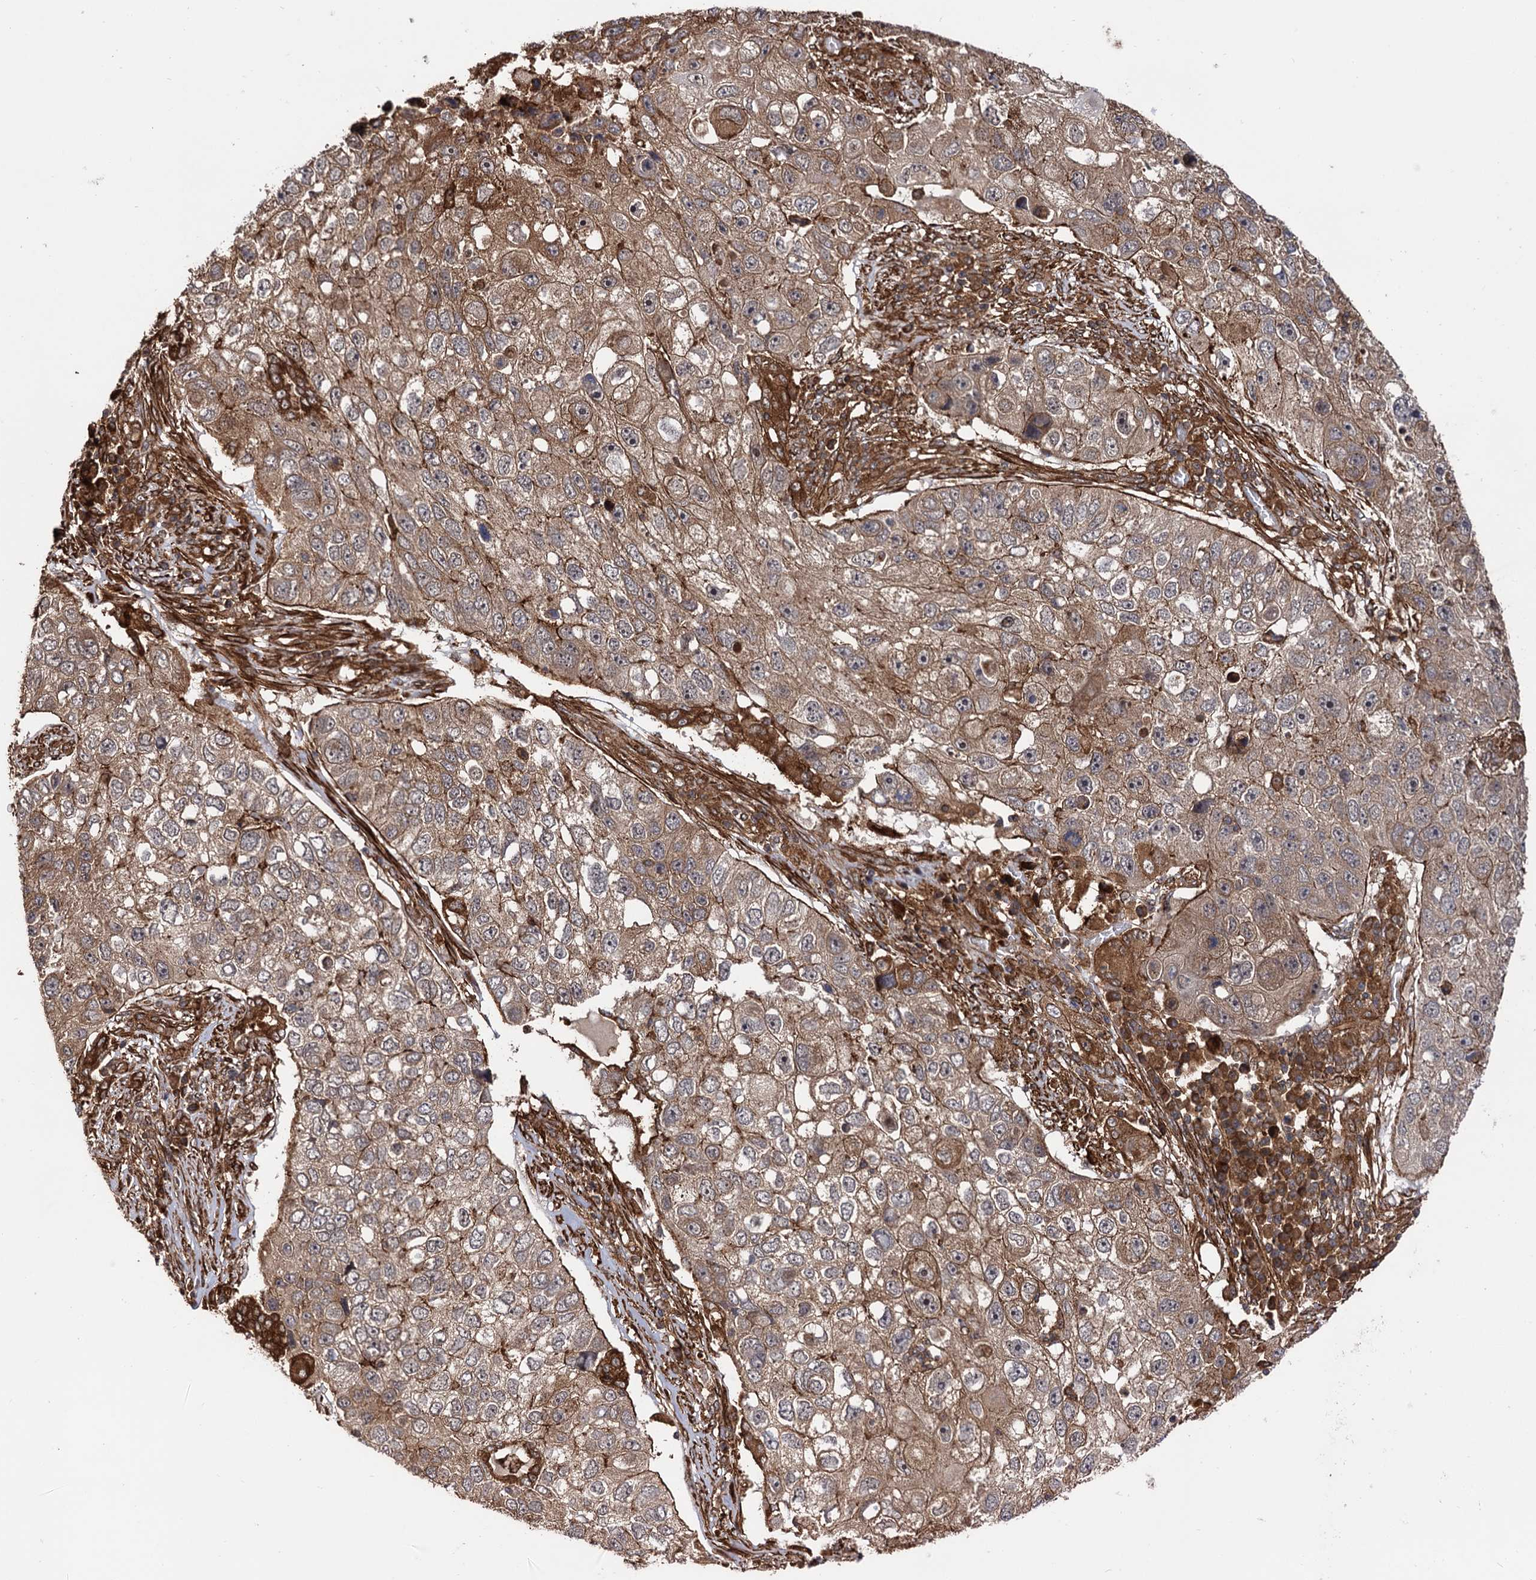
{"staining": {"intensity": "moderate", "quantity": ">75%", "location": "cytoplasmic/membranous"}, "tissue": "lung cancer", "cell_type": "Tumor cells", "image_type": "cancer", "snomed": [{"axis": "morphology", "description": "Squamous cell carcinoma, NOS"}, {"axis": "topography", "description": "Lung"}], "caption": "Brown immunohistochemical staining in human lung cancer (squamous cell carcinoma) demonstrates moderate cytoplasmic/membranous positivity in about >75% of tumor cells. The staining was performed using DAB to visualize the protein expression in brown, while the nuclei were stained in blue with hematoxylin (Magnification: 20x).", "gene": "ATP8B4", "patient": {"sex": "male", "age": 61}}